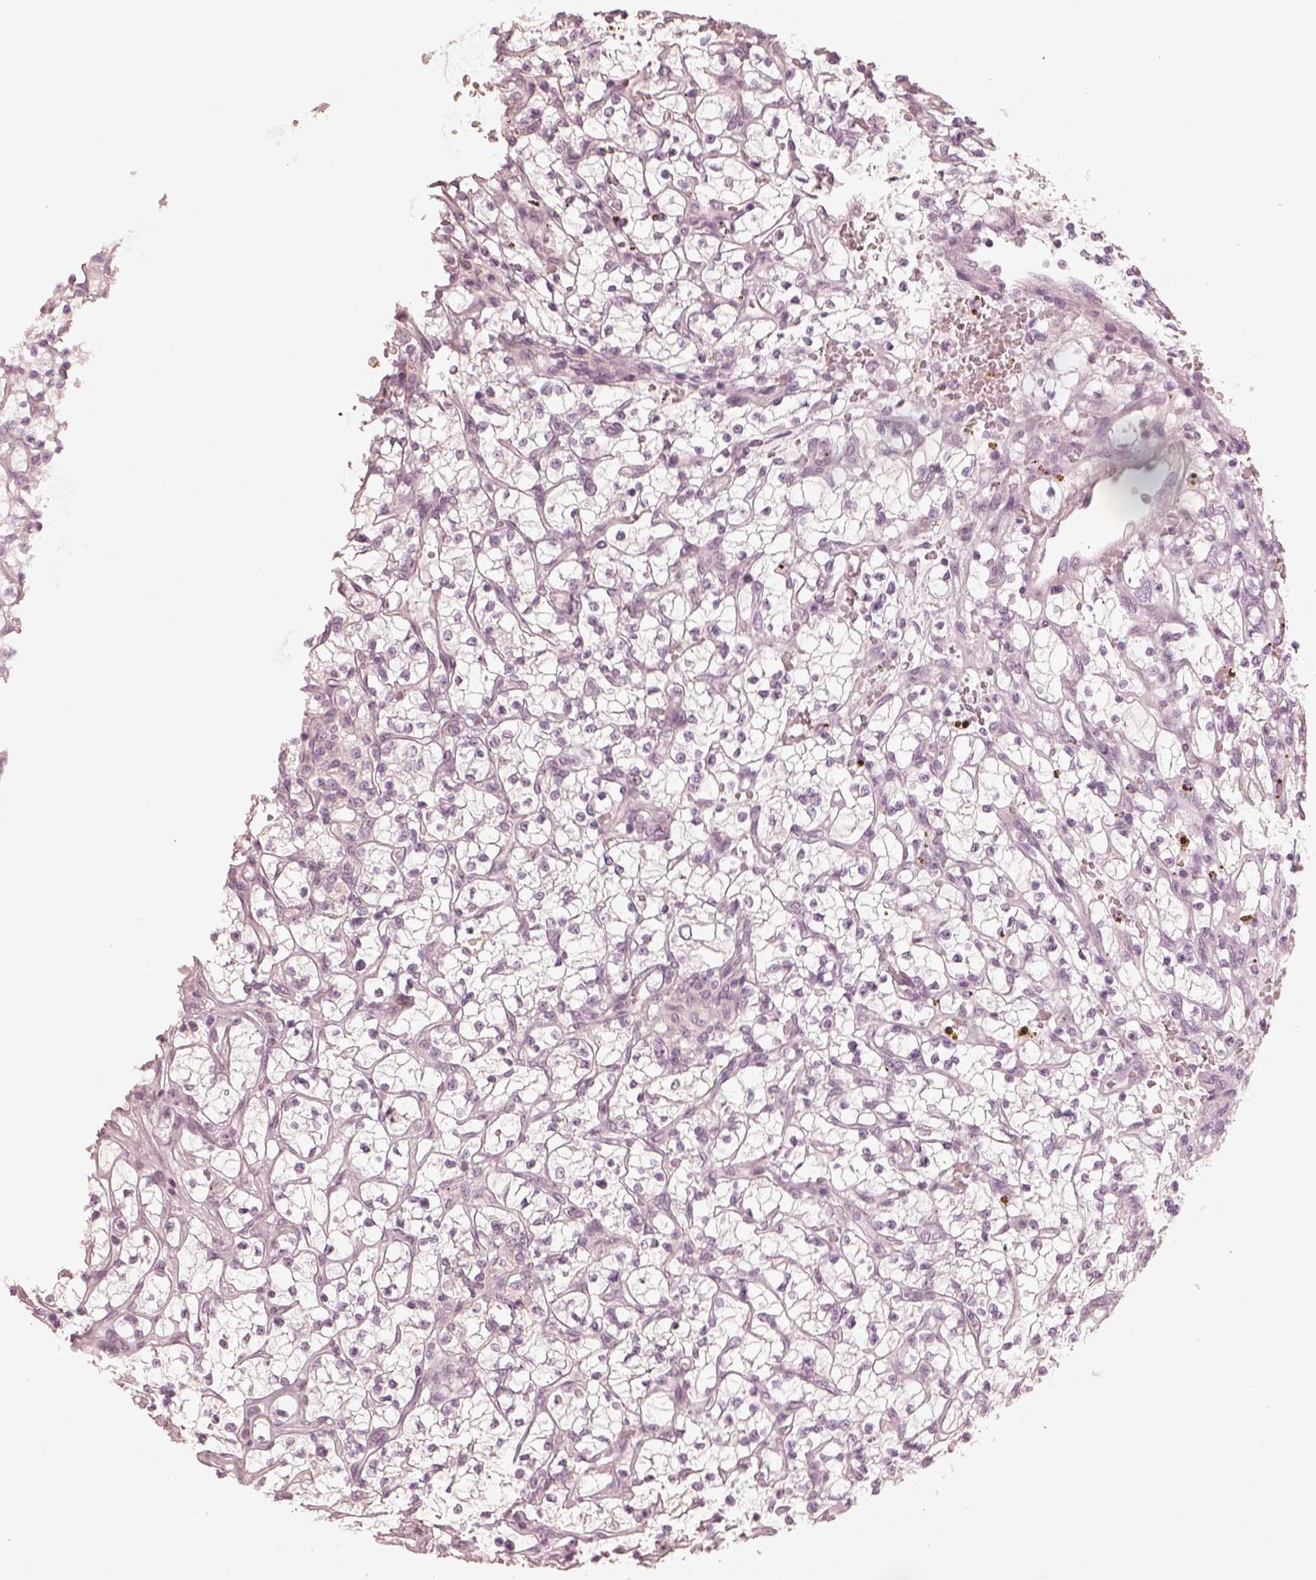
{"staining": {"intensity": "negative", "quantity": "none", "location": "none"}, "tissue": "renal cancer", "cell_type": "Tumor cells", "image_type": "cancer", "snomed": [{"axis": "morphology", "description": "Adenocarcinoma, NOS"}, {"axis": "topography", "description": "Kidney"}], "caption": "High power microscopy photomicrograph of an immunohistochemistry (IHC) photomicrograph of renal cancer, revealing no significant expression in tumor cells. (Stains: DAB (3,3'-diaminobenzidine) immunohistochemistry with hematoxylin counter stain, Microscopy: brightfield microscopy at high magnification).", "gene": "CALR3", "patient": {"sex": "female", "age": 64}}